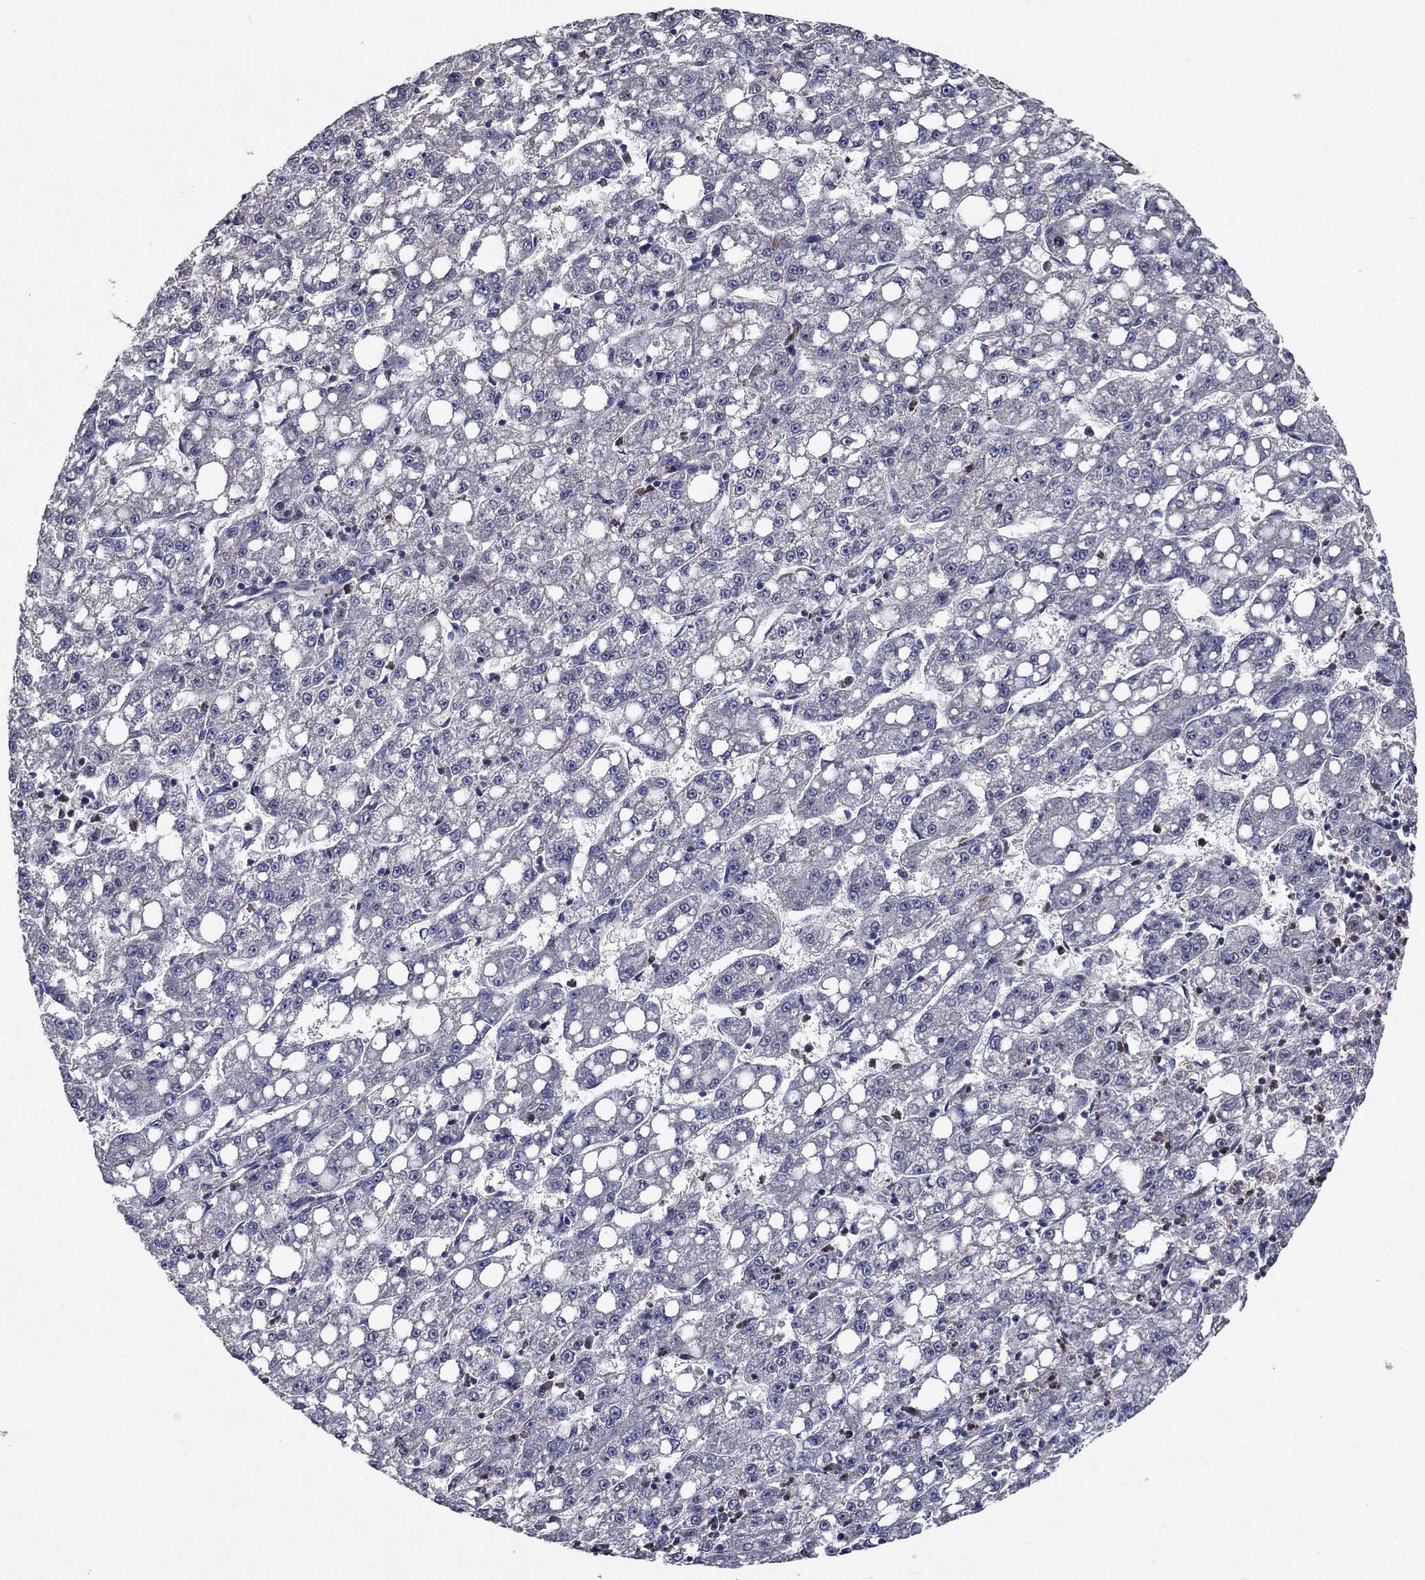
{"staining": {"intensity": "negative", "quantity": "none", "location": "none"}, "tissue": "liver cancer", "cell_type": "Tumor cells", "image_type": "cancer", "snomed": [{"axis": "morphology", "description": "Carcinoma, Hepatocellular, NOS"}, {"axis": "topography", "description": "Liver"}], "caption": "High magnification brightfield microscopy of liver cancer (hepatocellular carcinoma) stained with DAB (3,3'-diaminobenzidine) (brown) and counterstained with hematoxylin (blue): tumor cells show no significant positivity.", "gene": "MSRB1", "patient": {"sex": "female", "age": 65}}